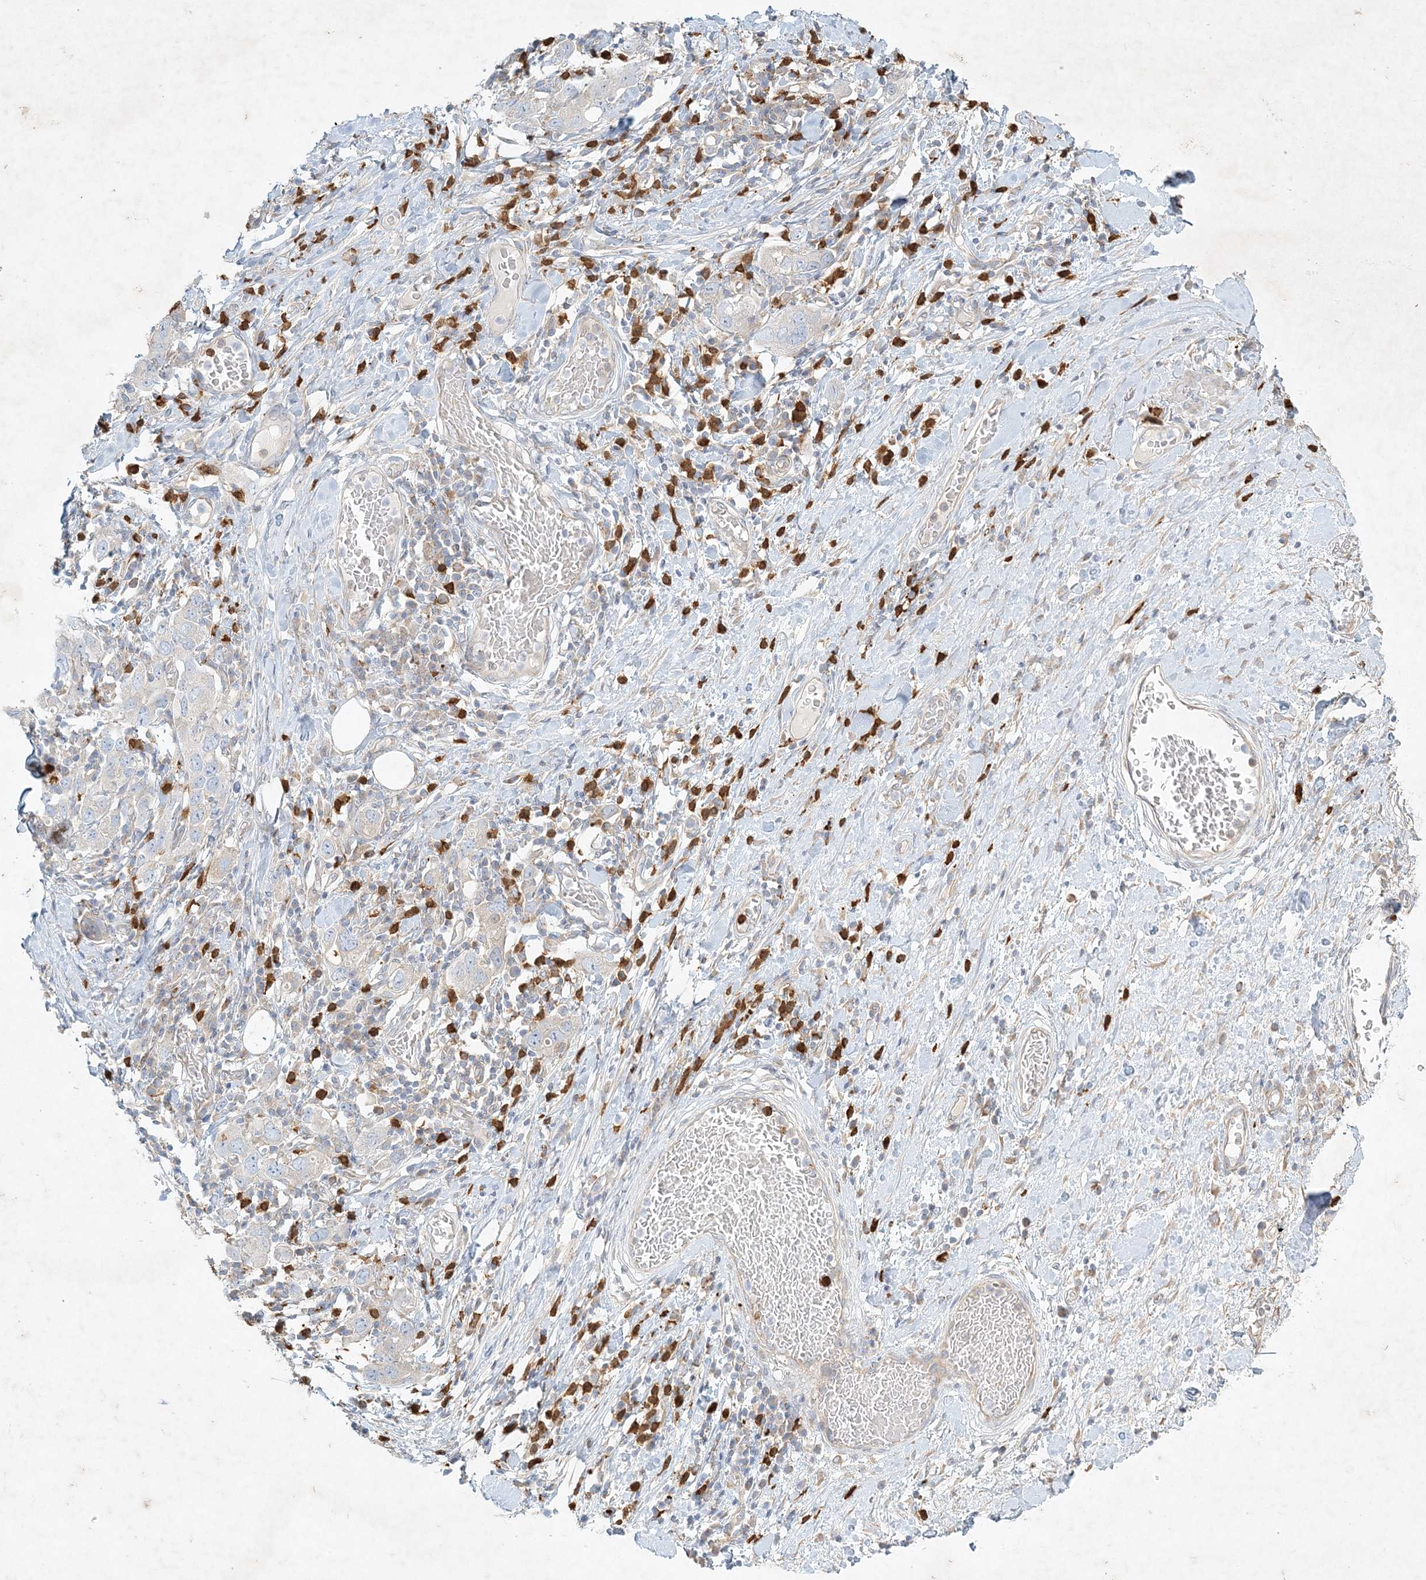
{"staining": {"intensity": "negative", "quantity": "none", "location": "none"}, "tissue": "stomach cancer", "cell_type": "Tumor cells", "image_type": "cancer", "snomed": [{"axis": "morphology", "description": "Adenocarcinoma, NOS"}, {"axis": "topography", "description": "Stomach, upper"}], "caption": "IHC micrograph of human stomach adenocarcinoma stained for a protein (brown), which shows no expression in tumor cells.", "gene": "STK11IP", "patient": {"sex": "male", "age": 62}}